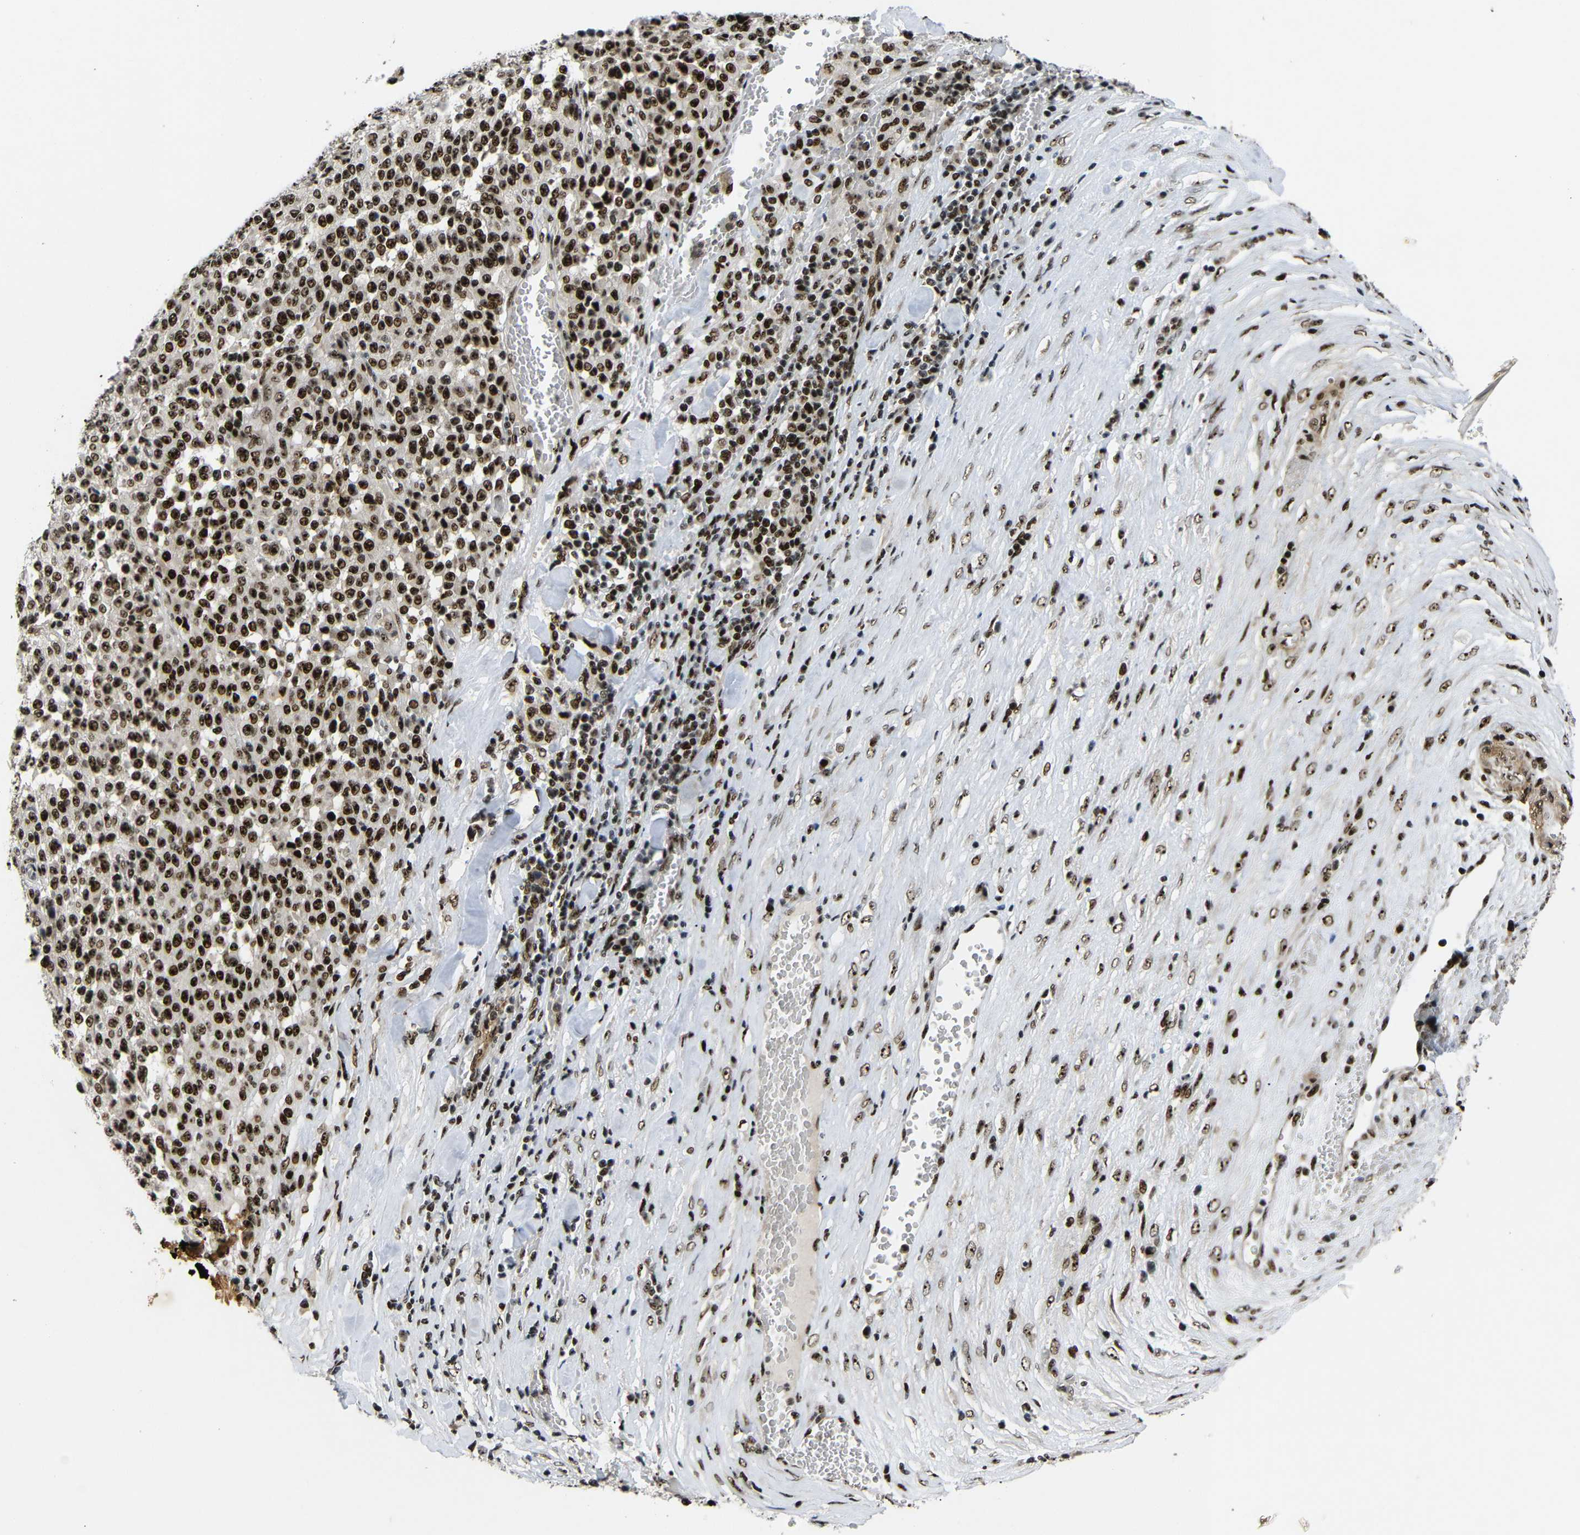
{"staining": {"intensity": "strong", "quantity": ">75%", "location": "nuclear"}, "tissue": "melanoma", "cell_type": "Tumor cells", "image_type": "cancer", "snomed": [{"axis": "morphology", "description": "Malignant melanoma, Metastatic site"}, {"axis": "topography", "description": "Pancreas"}], "caption": "Human malignant melanoma (metastatic site) stained with a brown dye exhibits strong nuclear positive staining in about >75% of tumor cells.", "gene": "SETDB2", "patient": {"sex": "female", "age": 30}}